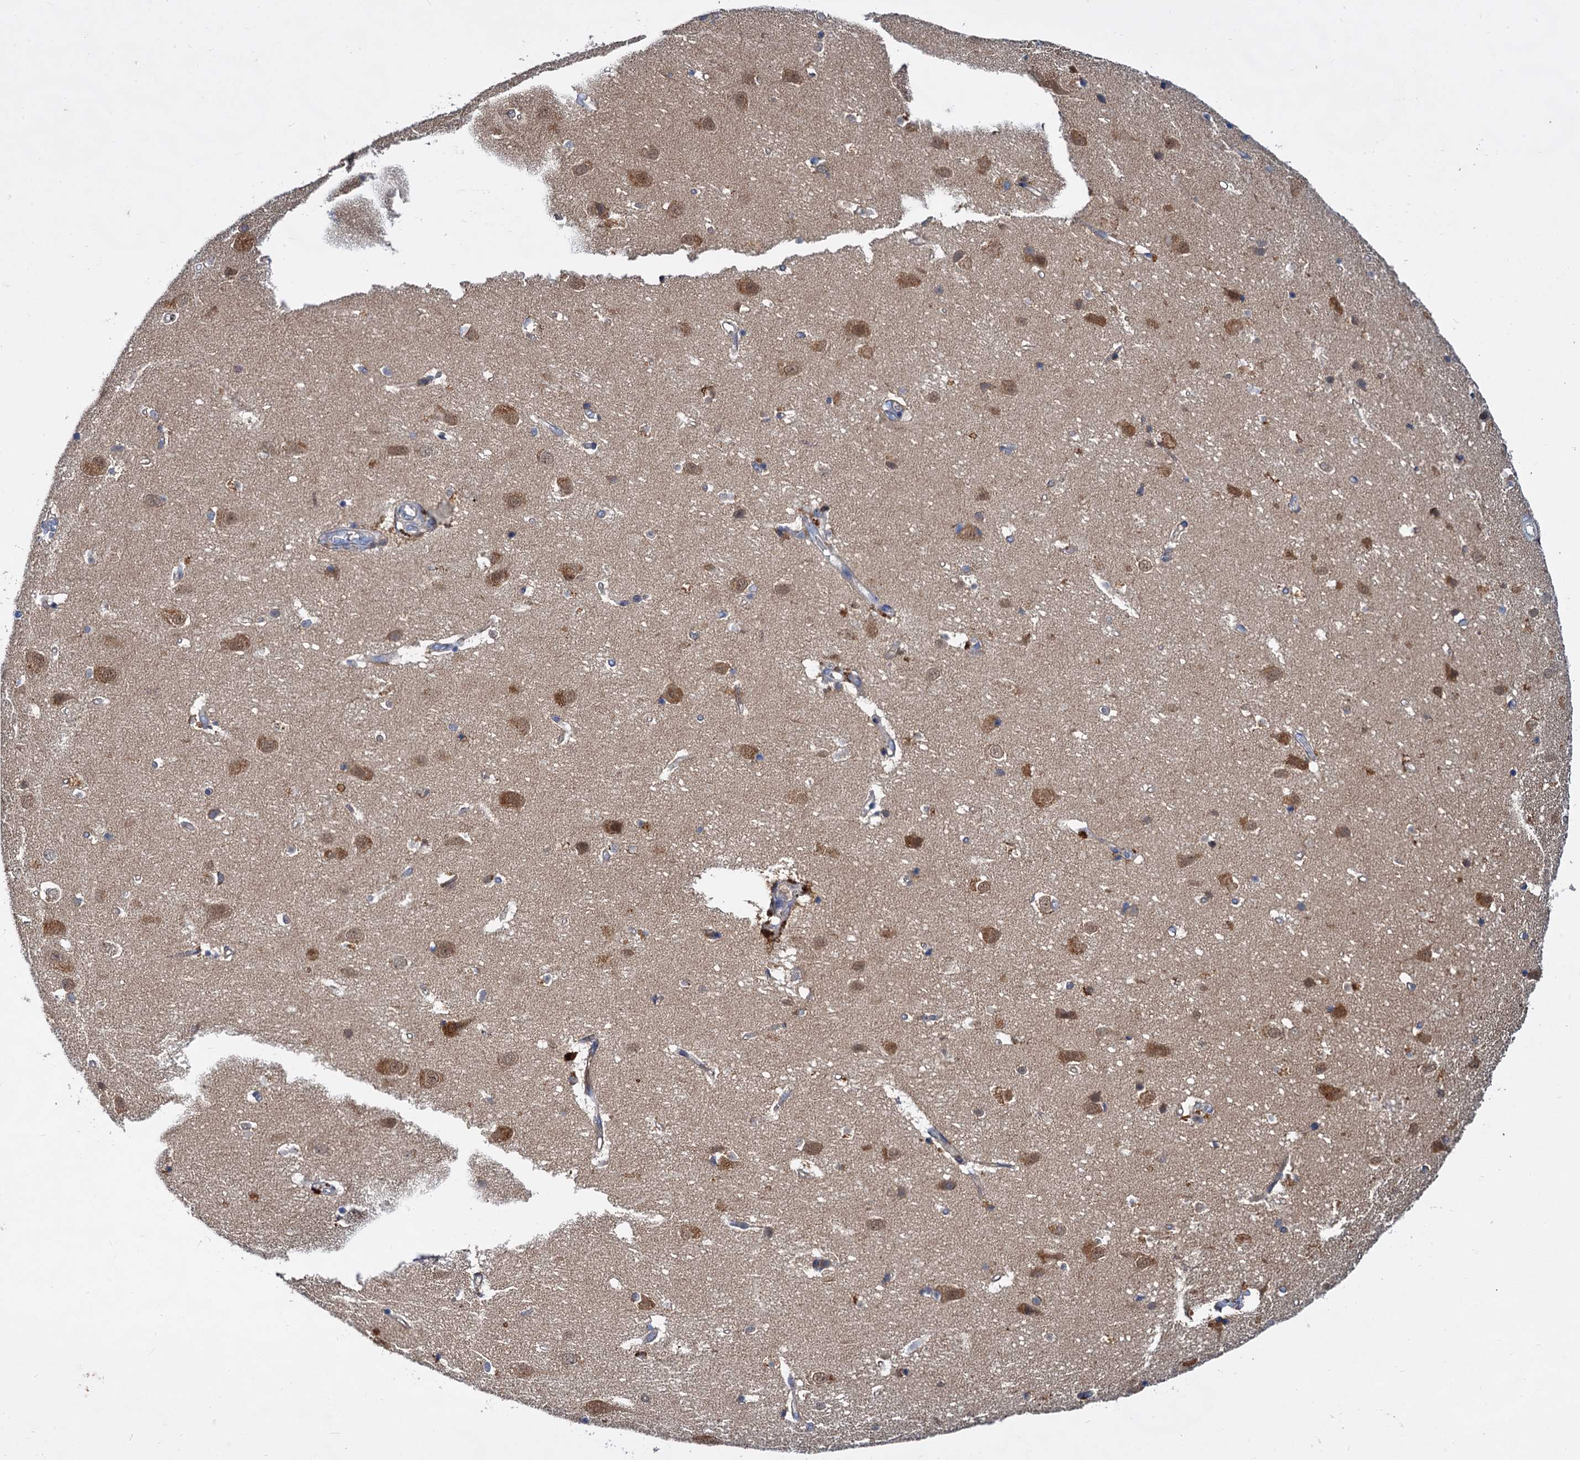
{"staining": {"intensity": "weak", "quantity": ">75%", "location": "cytoplasmic/membranous"}, "tissue": "cerebral cortex", "cell_type": "Endothelial cells", "image_type": "normal", "snomed": [{"axis": "morphology", "description": "Normal tissue, NOS"}, {"axis": "topography", "description": "Cerebral cortex"}], "caption": "Weak cytoplasmic/membranous protein staining is appreciated in about >75% of endothelial cells in cerebral cortex. (DAB (3,3'-diaminobenzidine) IHC with brightfield microscopy, high magnification).", "gene": "ALKBH7", "patient": {"sex": "male", "age": 54}}